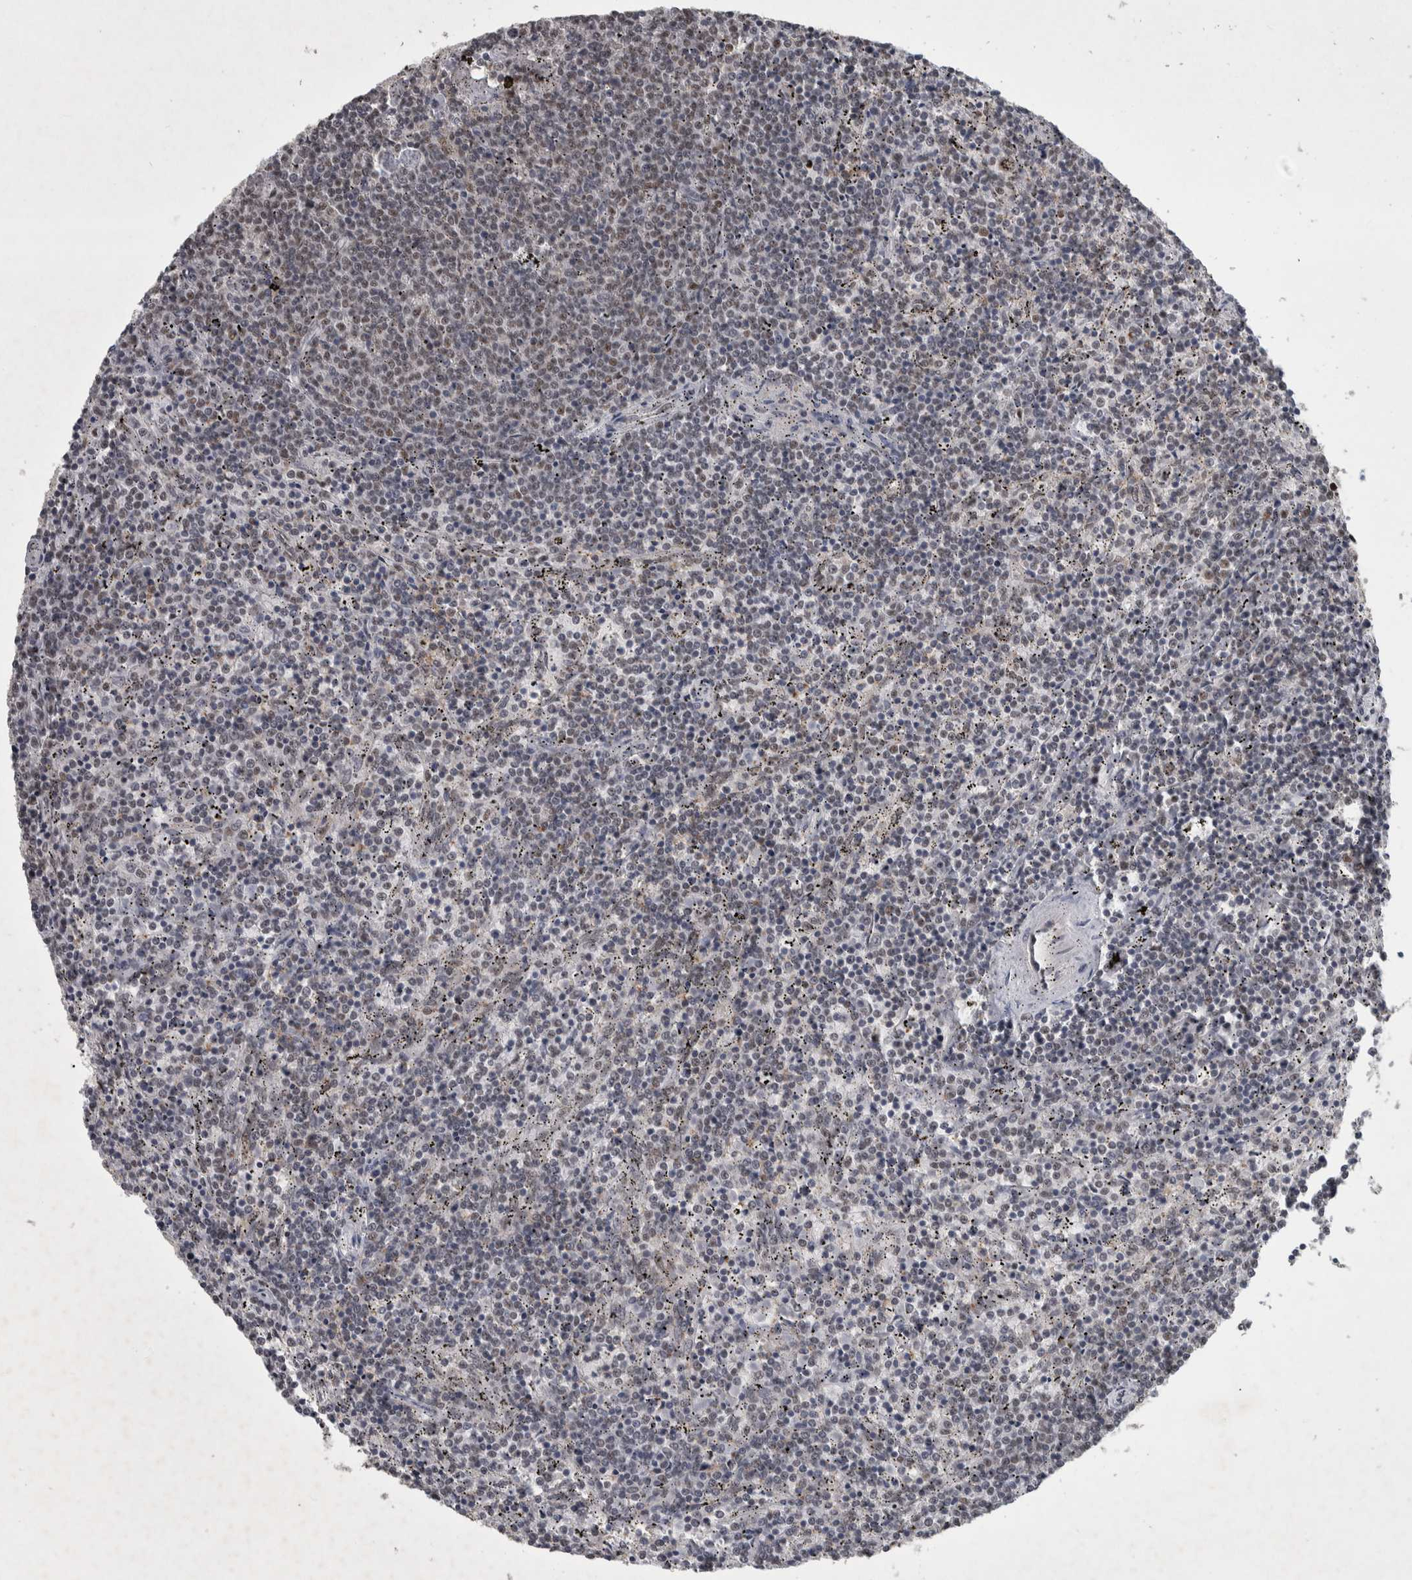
{"staining": {"intensity": "weak", "quantity": ">75%", "location": "nuclear"}, "tissue": "lymphoma", "cell_type": "Tumor cells", "image_type": "cancer", "snomed": [{"axis": "morphology", "description": "Malignant lymphoma, non-Hodgkin's type, Low grade"}, {"axis": "topography", "description": "Spleen"}], "caption": "Lymphoma stained with a protein marker reveals weak staining in tumor cells.", "gene": "DDX42", "patient": {"sex": "female", "age": 50}}